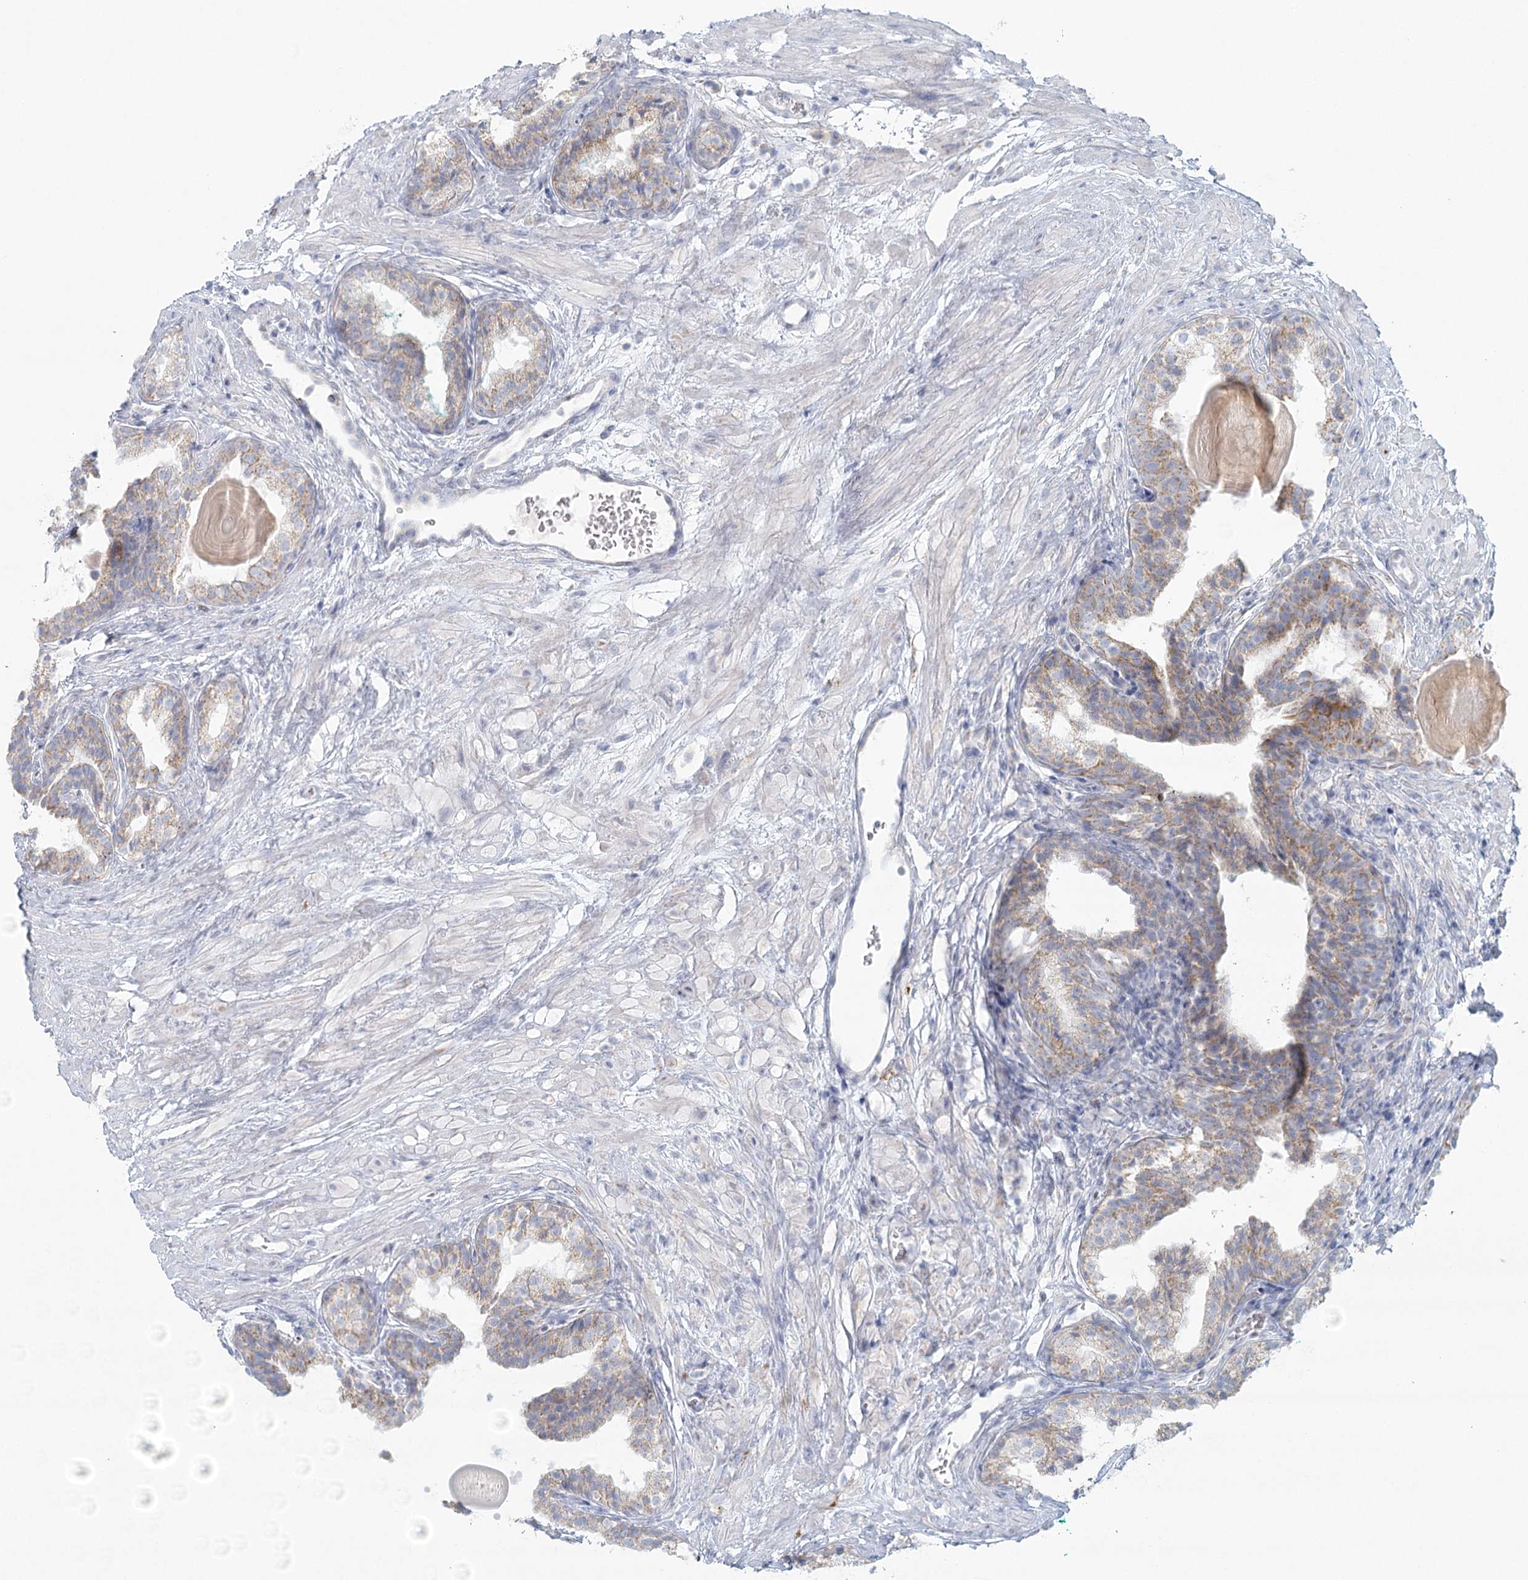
{"staining": {"intensity": "weak", "quantity": "25%-75%", "location": "cytoplasmic/membranous"}, "tissue": "prostate cancer", "cell_type": "Tumor cells", "image_type": "cancer", "snomed": [{"axis": "morphology", "description": "Adenocarcinoma, High grade"}, {"axis": "topography", "description": "Prostate"}], "caption": "Prostate cancer (high-grade adenocarcinoma) tissue shows weak cytoplasmic/membranous positivity in approximately 25%-75% of tumor cells (Brightfield microscopy of DAB IHC at high magnification).", "gene": "BPHL", "patient": {"sex": "male", "age": 56}}